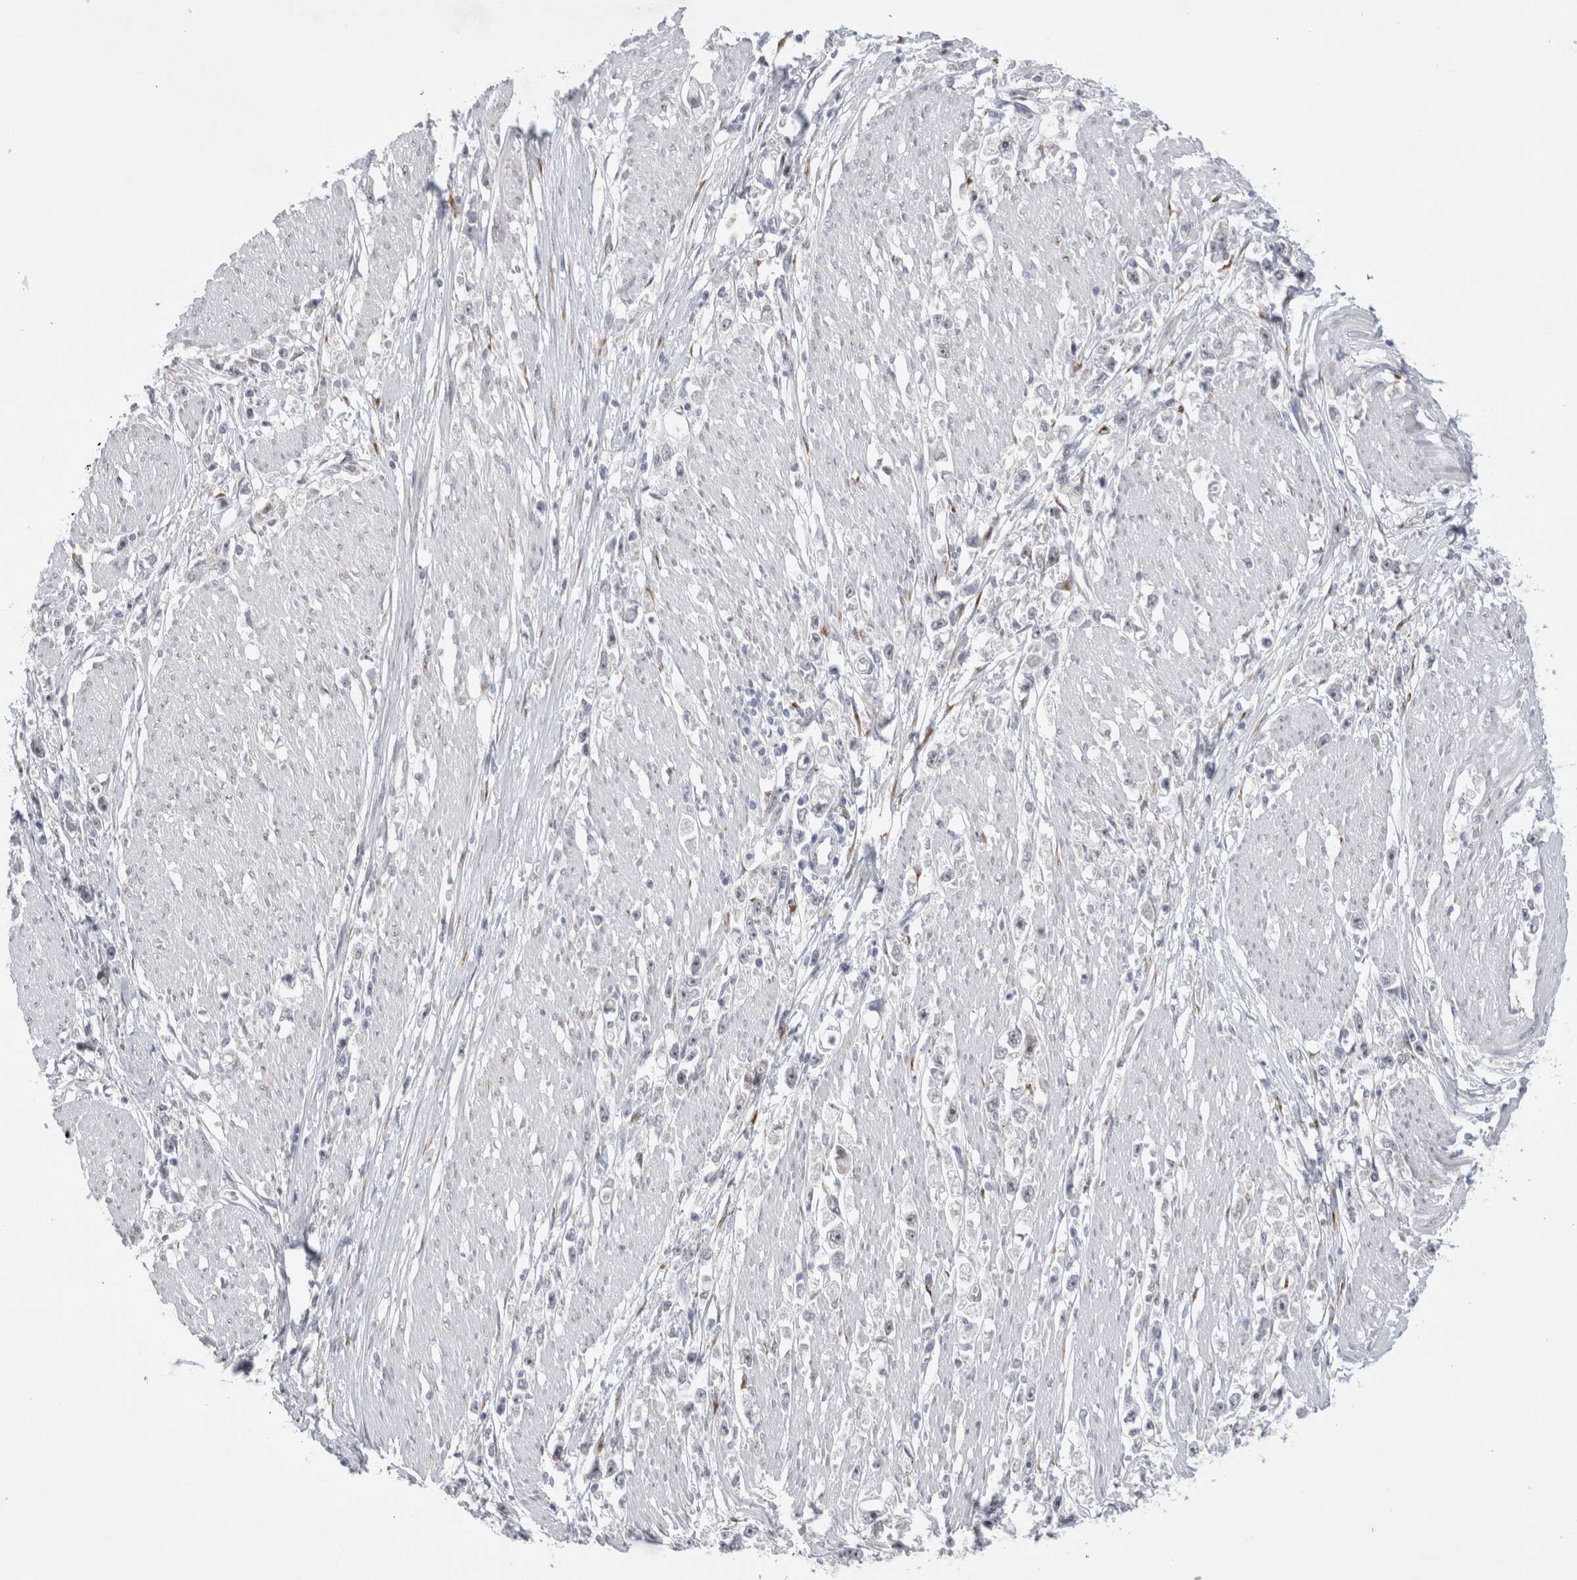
{"staining": {"intensity": "negative", "quantity": "none", "location": "none"}, "tissue": "stomach cancer", "cell_type": "Tumor cells", "image_type": "cancer", "snomed": [{"axis": "morphology", "description": "Adenocarcinoma, NOS"}, {"axis": "topography", "description": "Stomach"}], "caption": "This is a micrograph of immunohistochemistry staining of adenocarcinoma (stomach), which shows no staining in tumor cells.", "gene": "TRMT1L", "patient": {"sex": "female", "age": 59}}